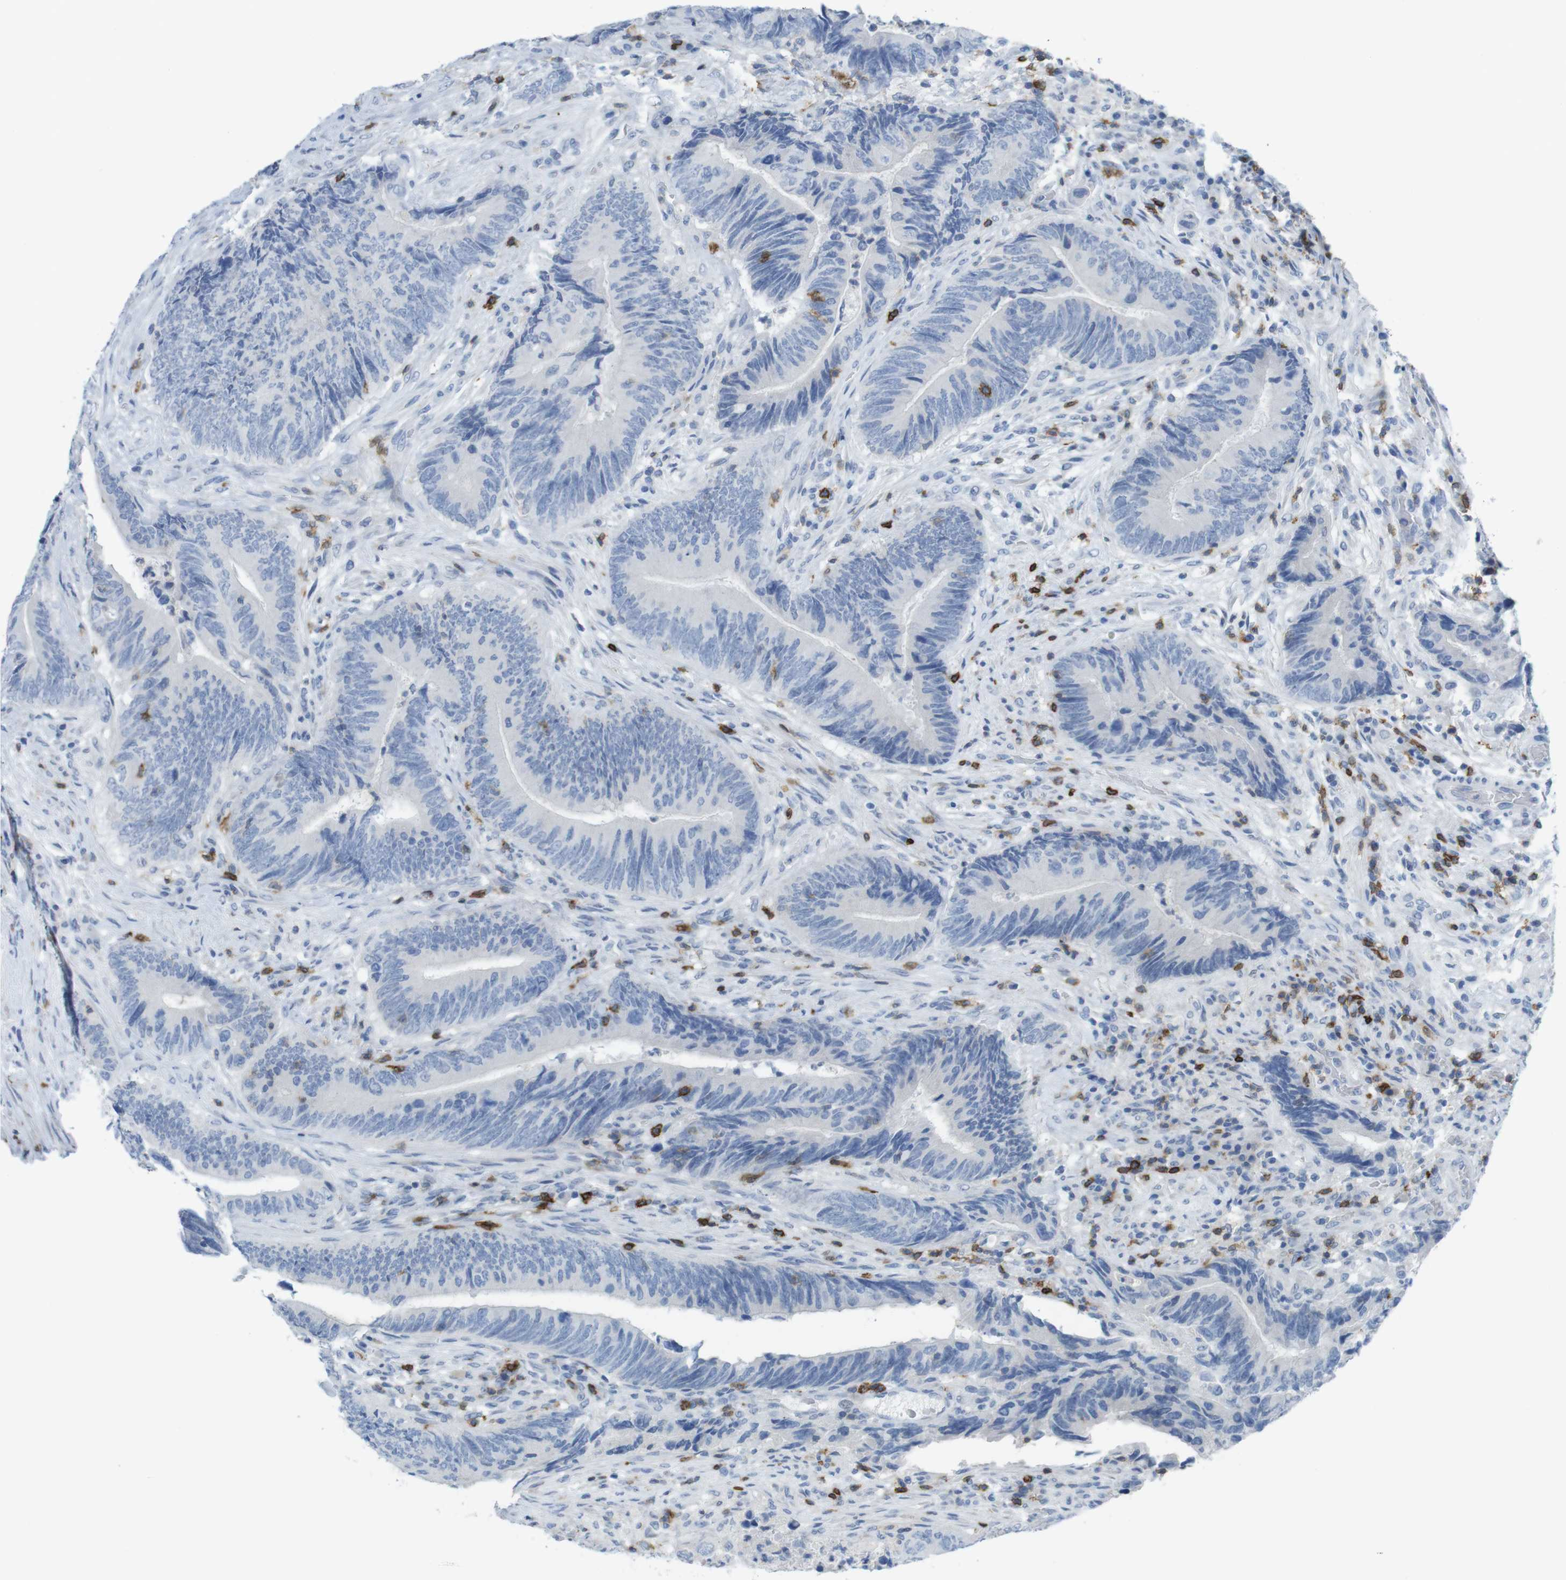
{"staining": {"intensity": "negative", "quantity": "none", "location": "none"}, "tissue": "colorectal cancer", "cell_type": "Tumor cells", "image_type": "cancer", "snomed": [{"axis": "morphology", "description": "Normal tissue, NOS"}, {"axis": "morphology", "description": "Adenocarcinoma, NOS"}, {"axis": "topography", "description": "Colon"}], "caption": "DAB (3,3'-diaminobenzidine) immunohistochemical staining of human colorectal cancer (adenocarcinoma) exhibits no significant expression in tumor cells.", "gene": "CD5", "patient": {"sex": "male", "age": 56}}